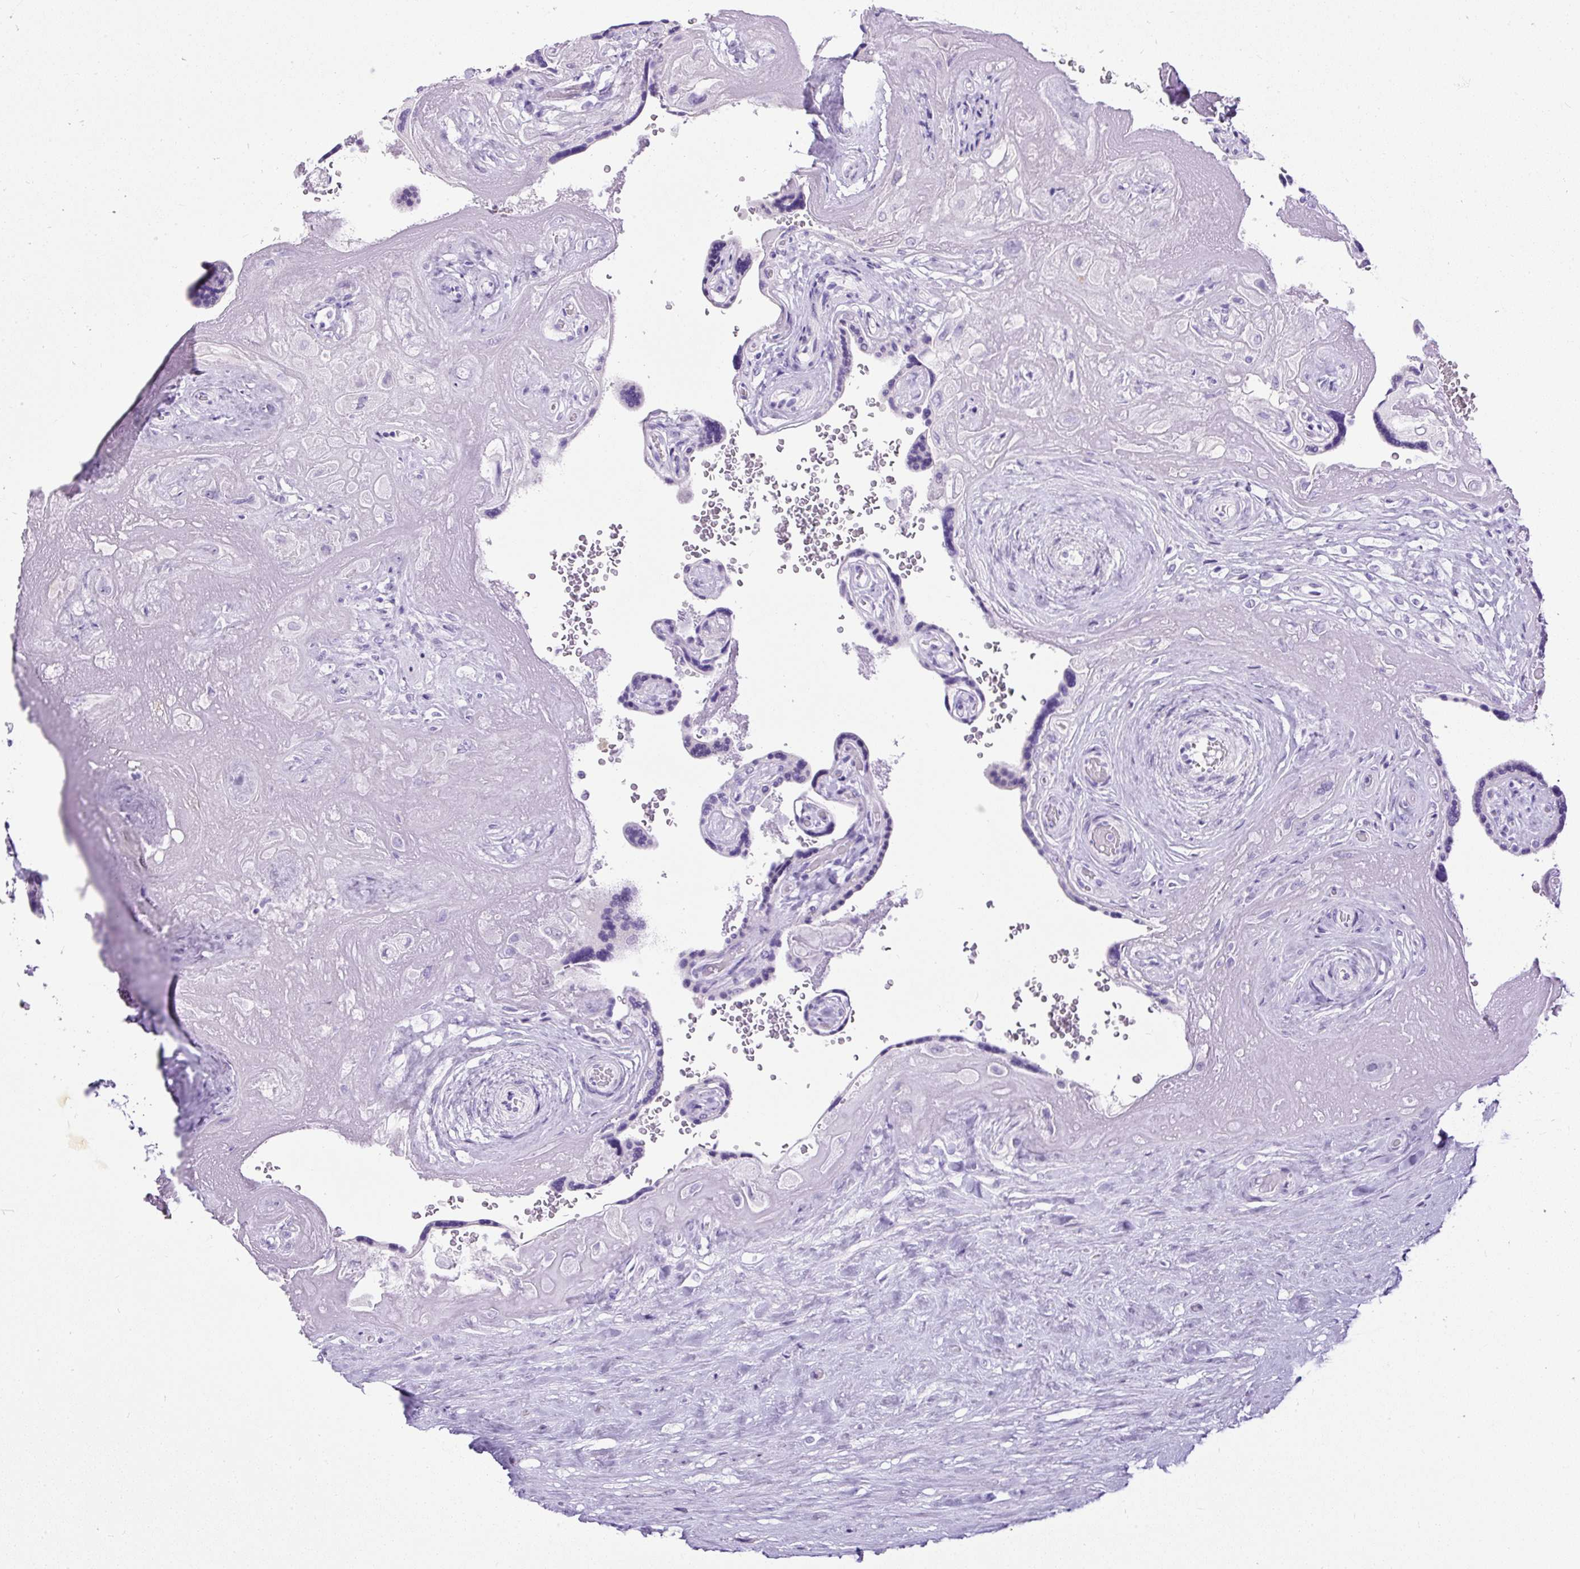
{"staining": {"intensity": "negative", "quantity": "none", "location": "none"}, "tissue": "placenta", "cell_type": "Decidual cells", "image_type": "normal", "snomed": [{"axis": "morphology", "description": "Normal tissue, NOS"}, {"axis": "topography", "description": "Placenta"}], "caption": "IHC photomicrograph of unremarkable placenta stained for a protein (brown), which demonstrates no staining in decidual cells. Brightfield microscopy of immunohistochemistry stained with DAB (brown) and hematoxylin (blue), captured at high magnification.", "gene": "UPP1", "patient": {"sex": "female", "age": 32}}